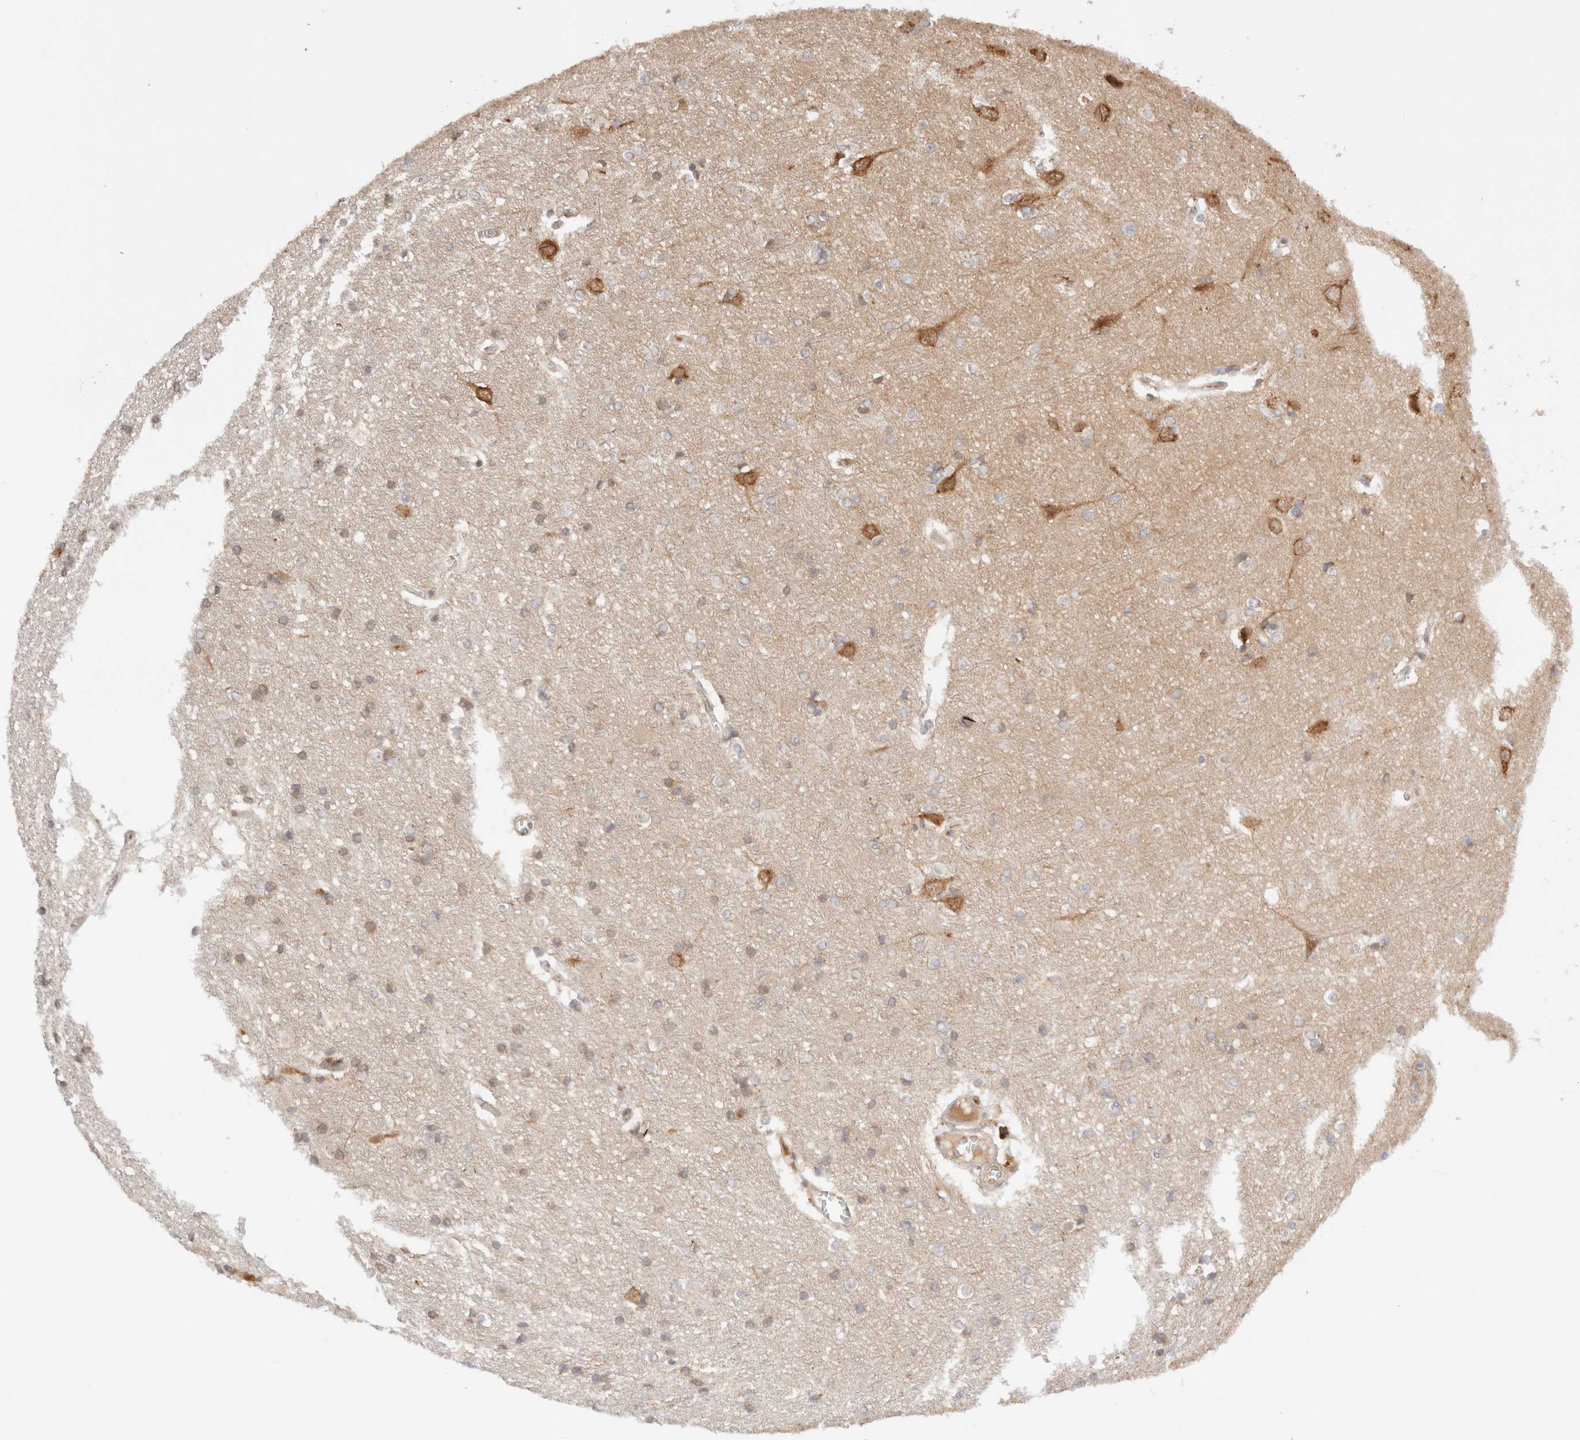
{"staining": {"intensity": "moderate", "quantity": ">75%", "location": "cytoplasmic/membranous"}, "tissue": "cerebral cortex", "cell_type": "Endothelial cells", "image_type": "normal", "snomed": [{"axis": "morphology", "description": "Normal tissue, NOS"}, {"axis": "topography", "description": "Cerebral cortex"}], "caption": "Human cerebral cortex stained for a protein (brown) exhibits moderate cytoplasmic/membranous positive expression in approximately >75% of endothelial cells.", "gene": "GCN1", "patient": {"sex": "male", "age": 54}}